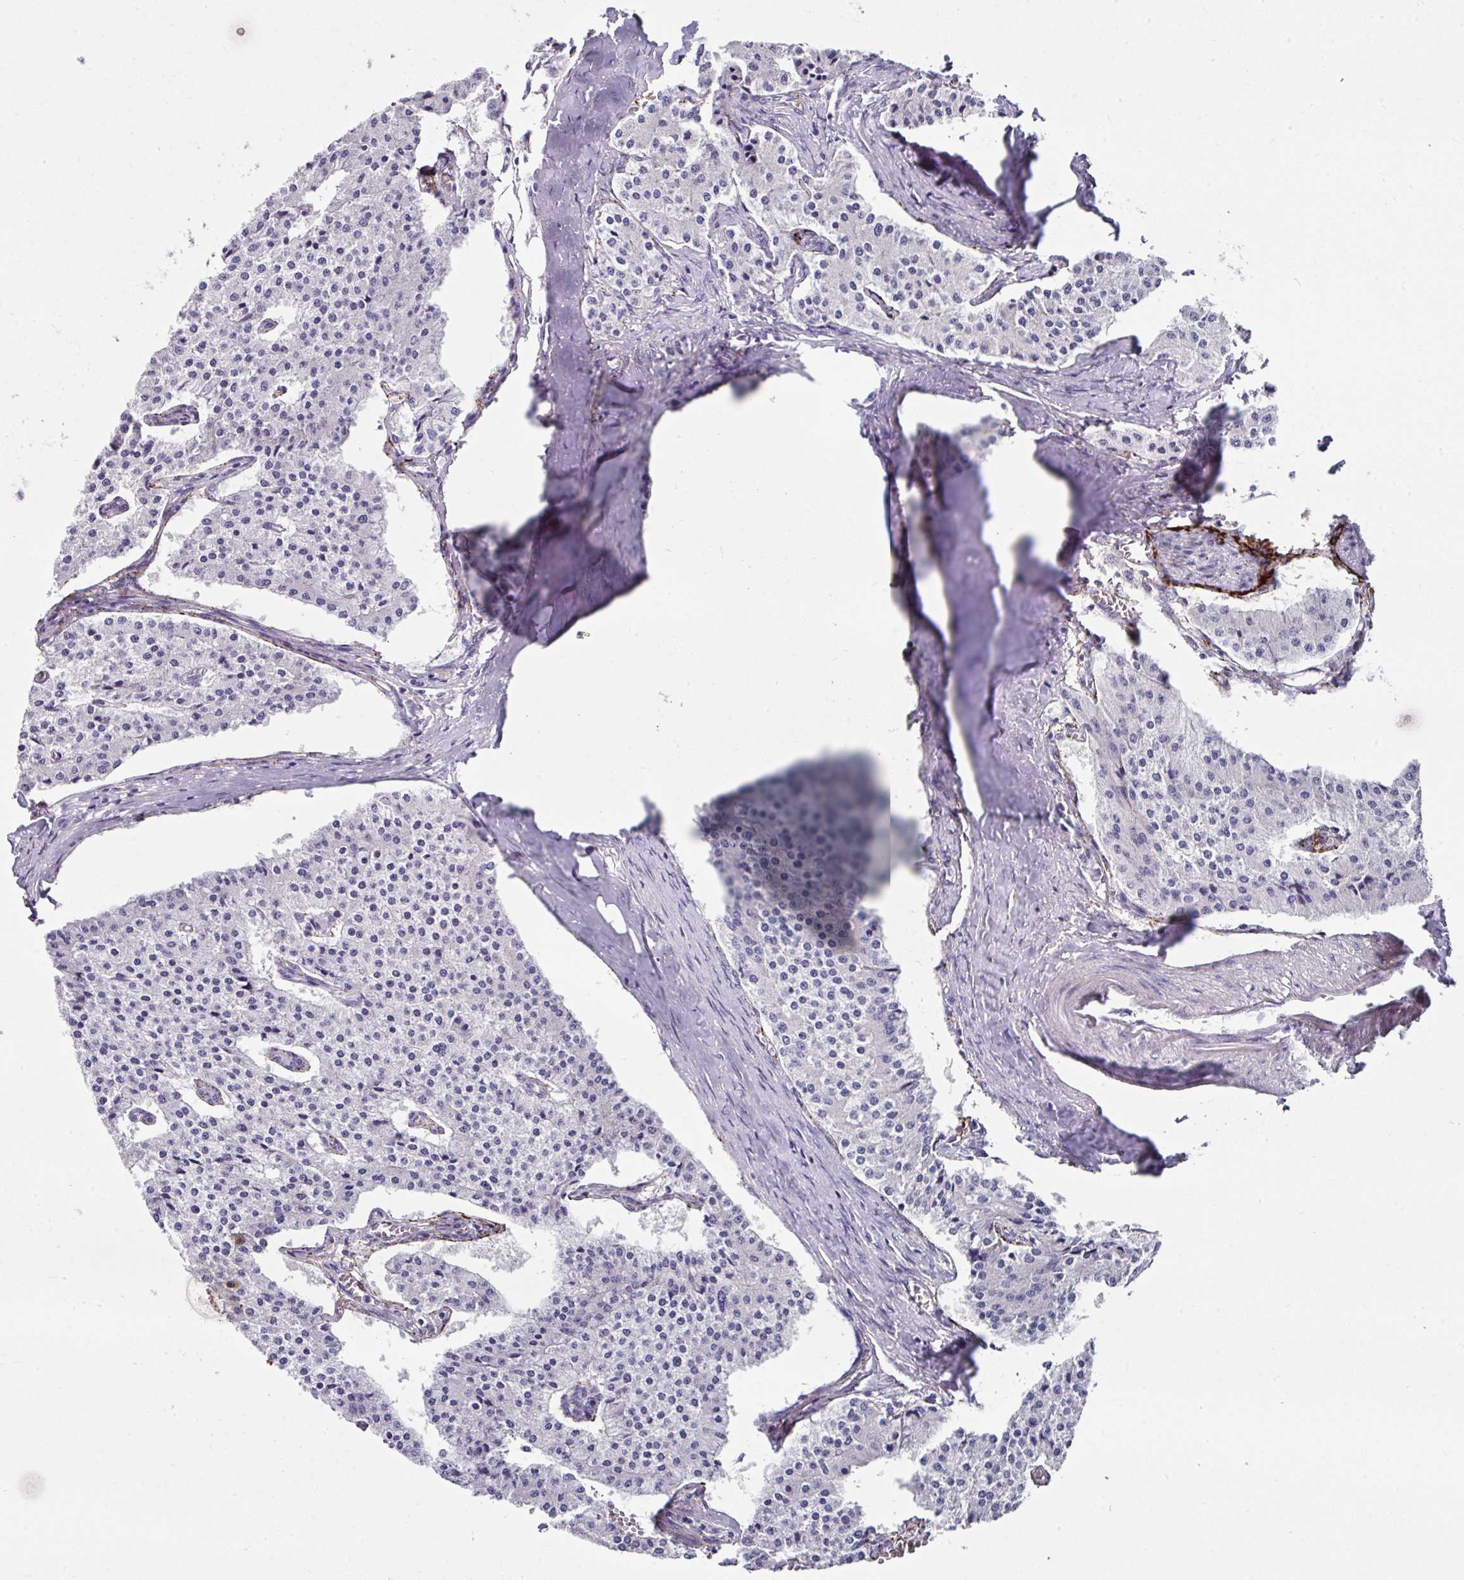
{"staining": {"intensity": "negative", "quantity": "none", "location": "none"}, "tissue": "carcinoid", "cell_type": "Tumor cells", "image_type": "cancer", "snomed": [{"axis": "morphology", "description": "Carcinoid, malignant, NOS"}, {"axis": "topography", "description": "Colon"}], "caption": "Carcinoid (malignant) was stained to show a protein in brown. There is no significant expression in tumor cells. The staining is performed using DAB (3,3'-diaminobenzidine) brown chromogen with nuclei counter-stained in using hematoxylin.", "gene": "CLDN1", "patient": {"sex": "female", "age": 52}}